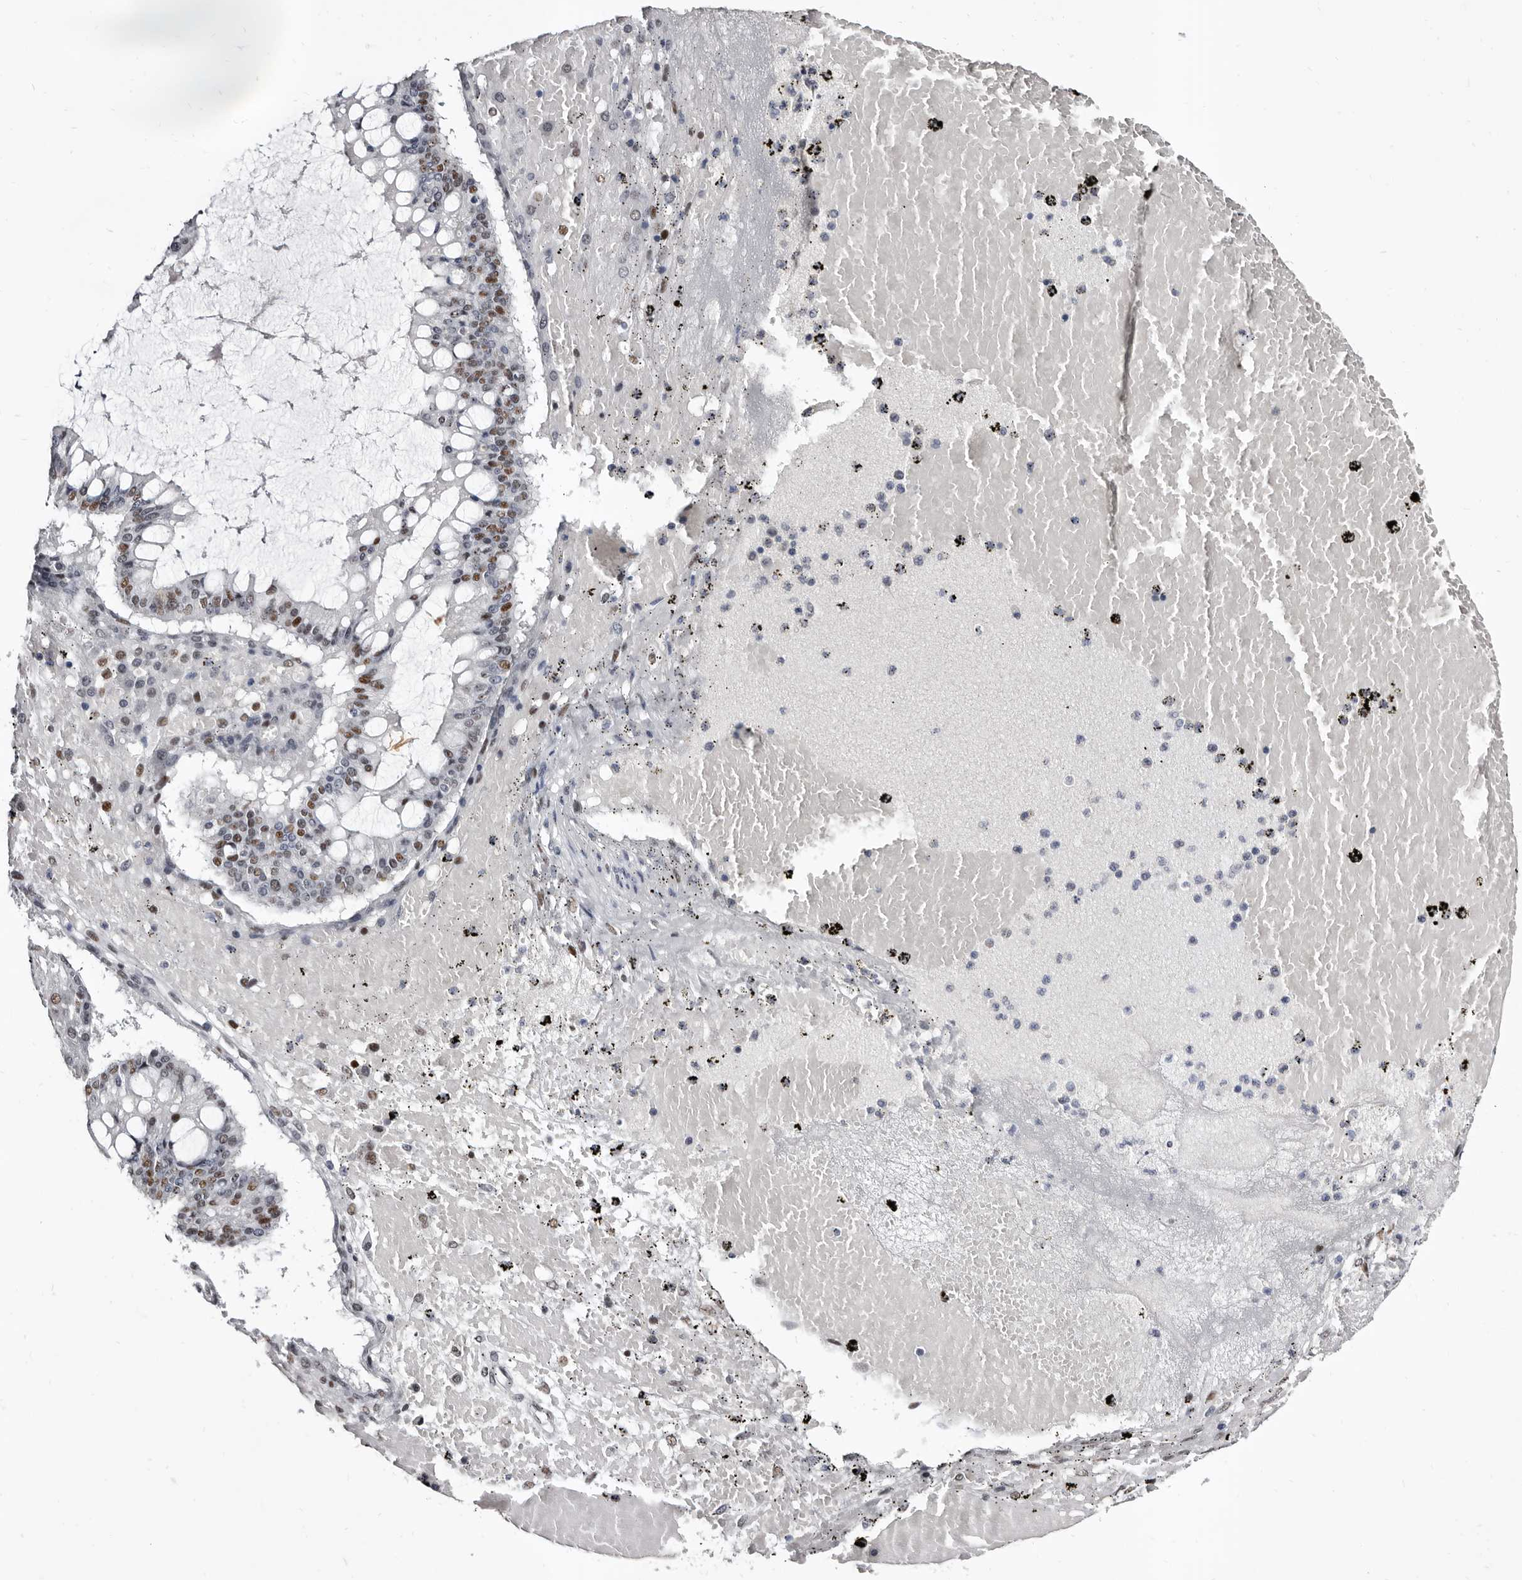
{"staining": {"intensity": "moderate", "quantity": "25%-75%", "location": "nuclear"}, "tissue": "ovarian cancer", "cell_type": "Tumor cells", "image_type": "cancer", "snomed": [{"axis": "morphology", "description": "Cystadenocarcinoma, mucinous, NOS"}, {"axis": "topography", "description": "Ovary"}], "caption": "High-power microscopy captured an immunohistochemistry histopathology image of mucinous cystadenocarcinoma (ovarian), revealing moderate nuclear expression in about 25%-75% of tumor cells.", "gene": "ZNF326", "patient": {"sex": "female", "age": 73}}